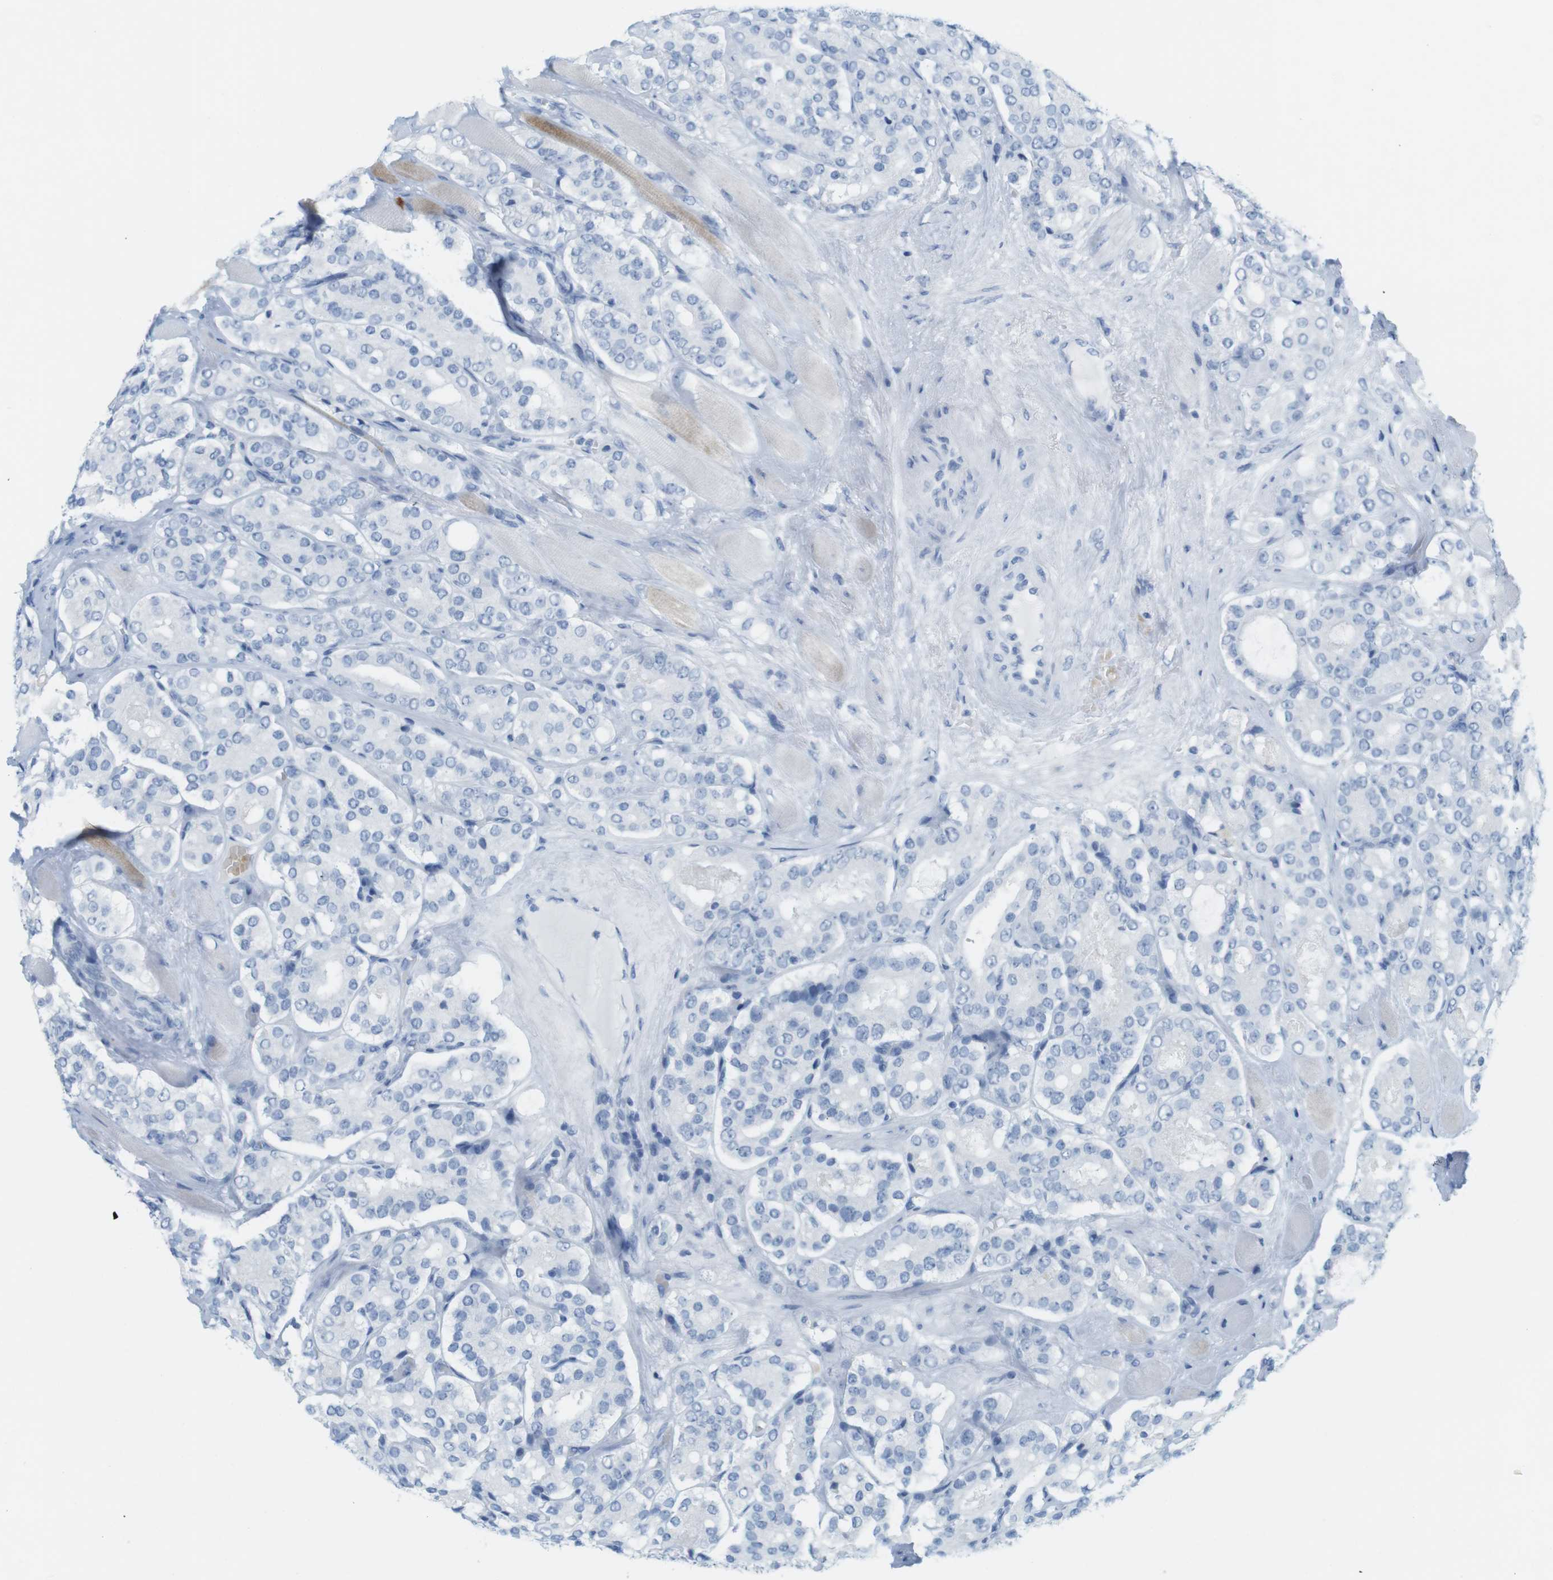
{"staining": {"intensity": "negative", "quantity": "none", "location": "none"}, "tissue": "prostate cancer", "cell_type": "Tumor cells", "image_type": "cancer", "snomed": [{"axis": "morphology", "description": "Adenocarcinoma, High grade"}, {"axis": "topography", "description": "Prostate"}], "caption": "The immunohistochemistry (IHC) histopathology image has no significant positivity in tumor cells of prostate adenocarcinoma (high-grade) tissue. (Stains: DAB (3,3'-diaminobenzidine) IHC with hematoxylin counter stain, Microscopy: brightfield microscopy at high magnification).", "gene": "TNNT2", "patient": {"sex": "male", "age": 65}}